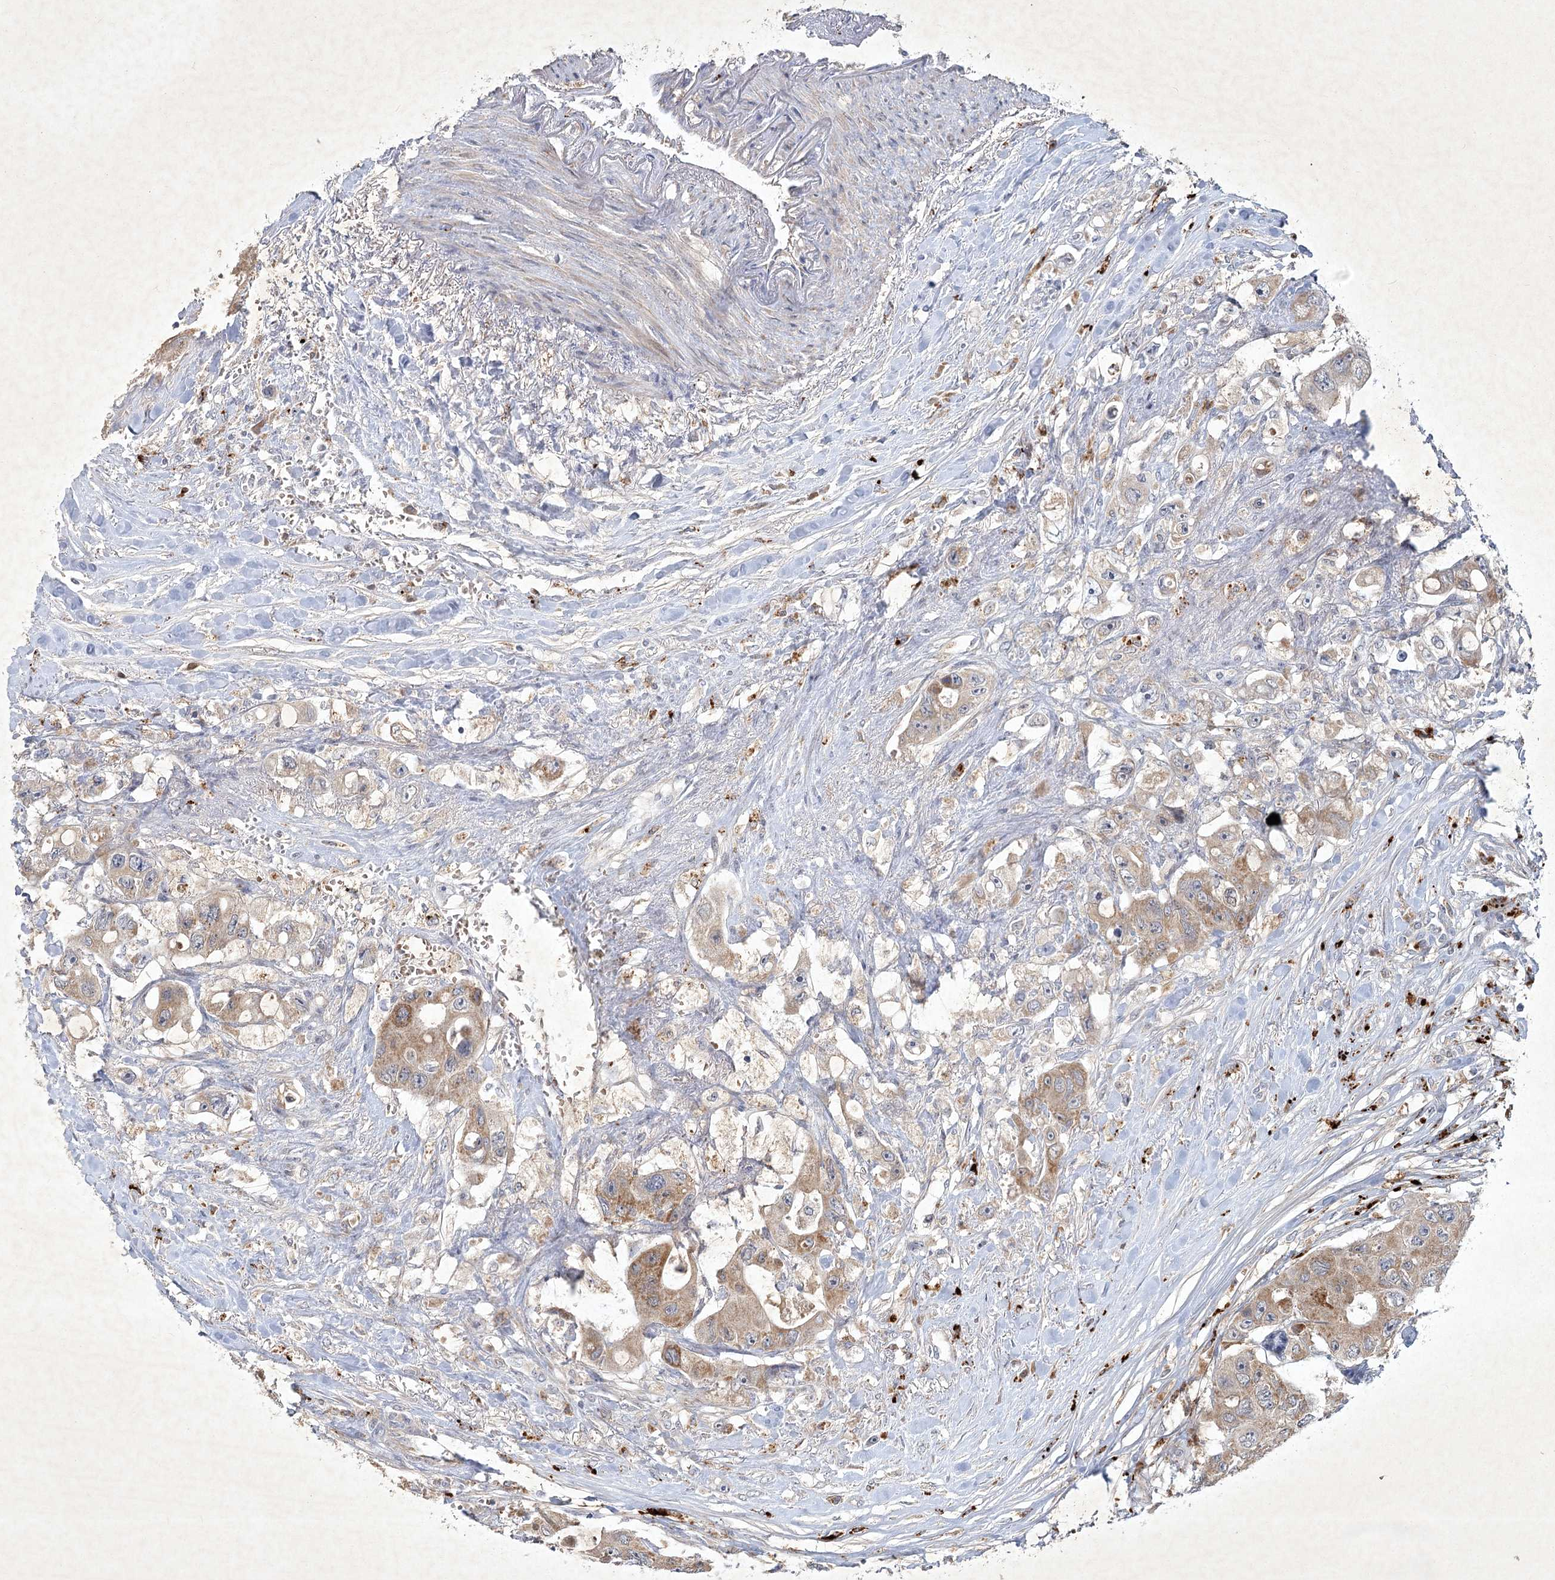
{"staining": {"intensity": "moderate", "quantity": ">75%", "location": "cytoplasmic/membranous"}, "tissue": "colorectal cancer", "cell_type": "Tumor cells", "image_type": "cancer", "snomed": [{"axis": "morphology", "description": "Adenocarcinoma, NOS"}, {"axis": "topography", "description": "Colon"}], "caption": "Moderate cytoplasmic/membranous staining for a protein is seen in about >75% of tumor cells of colorectal adenocarcinoma using immunohistochemistry (IHC).", "gene": "PYROXD2", "patient": {"sex": "female", "age": 46}}